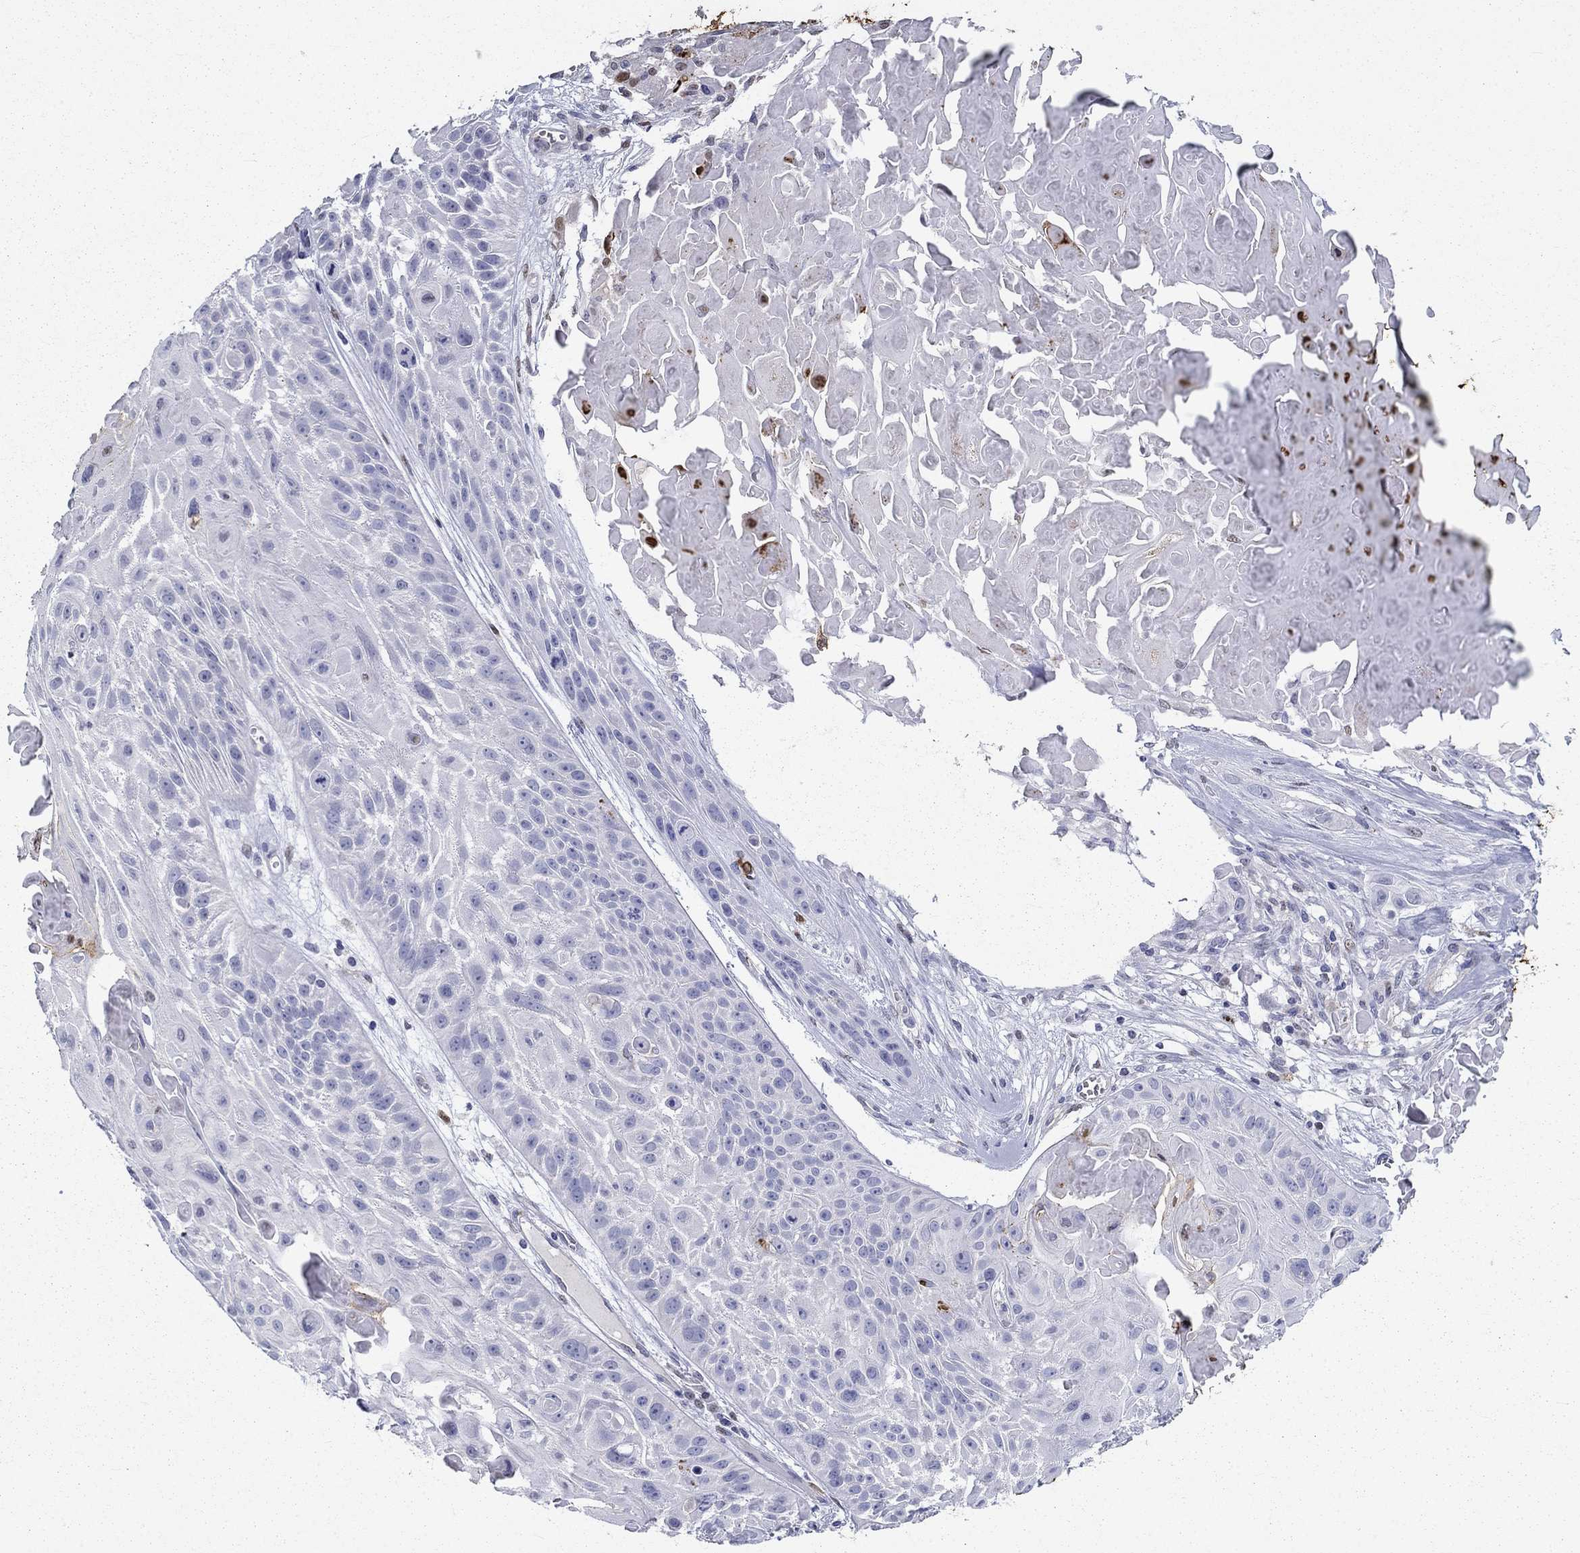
{"staining": {"intensity": "negative", "quantity": "none", "location": "none"}, "tissue": "skin cancer", "cell_type": "Tumor cells", "image_type": "cancer", "snomed": [{"axis": "morphology", "description": "Squamous cell carcinoma, NOS"}, {"axis": "topography", "description": "Skin"}, {"axis": "topography", "description": "Anal"}], "caption": "Skin cancer (squamous cell carcinoma) was stained to show a protein in brown. There is no significant expression in tumor cells. Brightfield microscopy of immunohistochemistry stained with DAB (3,3'-diaminobenzidine) (brown) and hematoxylin (blue), captured at high magnification.", "gene": "IGSF8", "patient": {"sex": "female", "age": 75}}